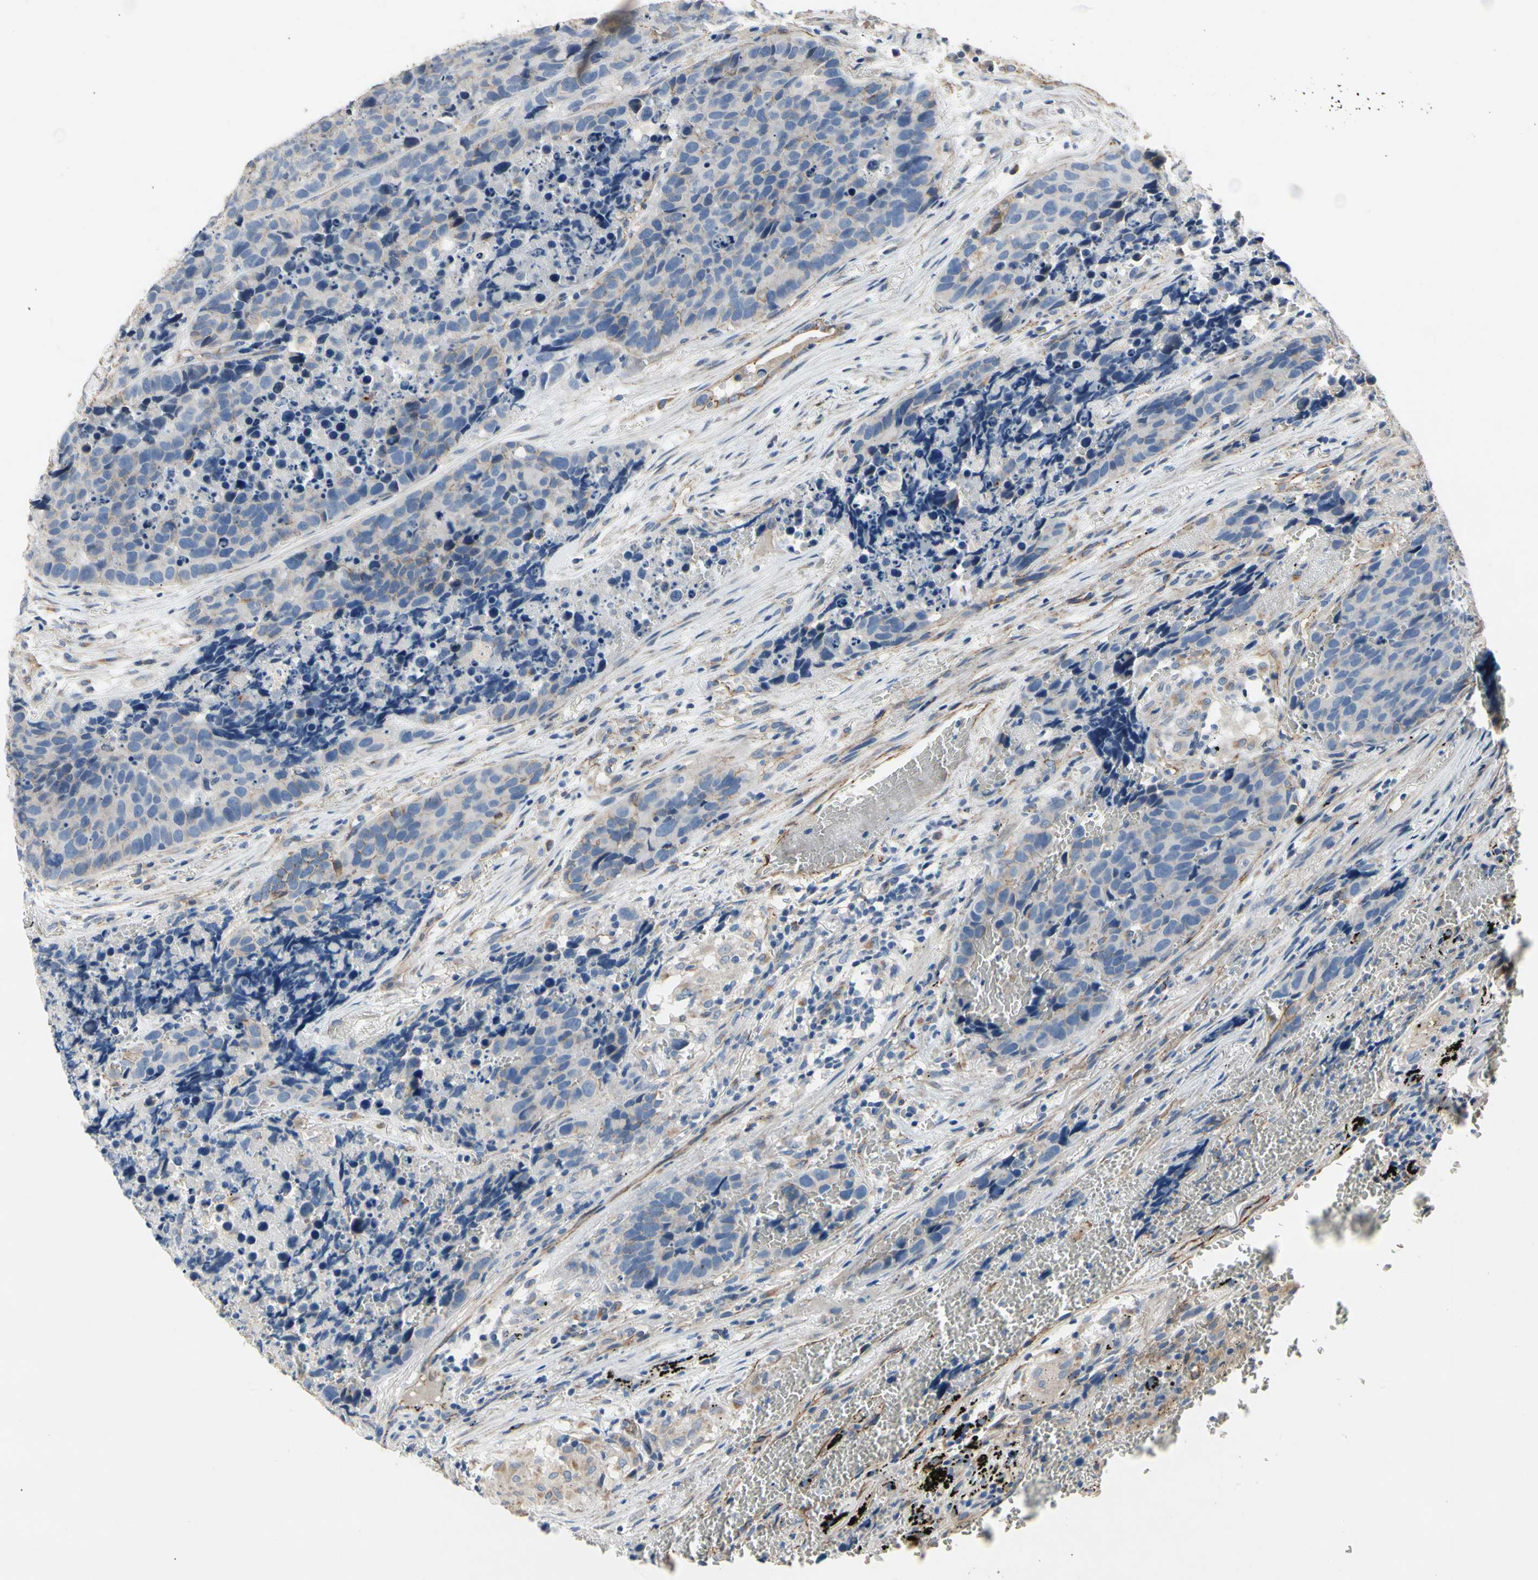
{"staining": {"intensity": "negative", "quantity": "none", "location": "none"}, "tissue": "carcinoid", "cell_type": "Tumor cells", "image_type": "cancer", "snomed": [{"axis": "morphology", "description": "Carcinoid, malignant, NOS"}, {"axis": "topography", "description": "Lung"}], "caption": "Human carcinoid stained for a protein using immunohistochemistry (IHC) demonstrates no expression in tumor cells.", "gene": "LGR6", "patient": {"sex": "male", "age": 60}}